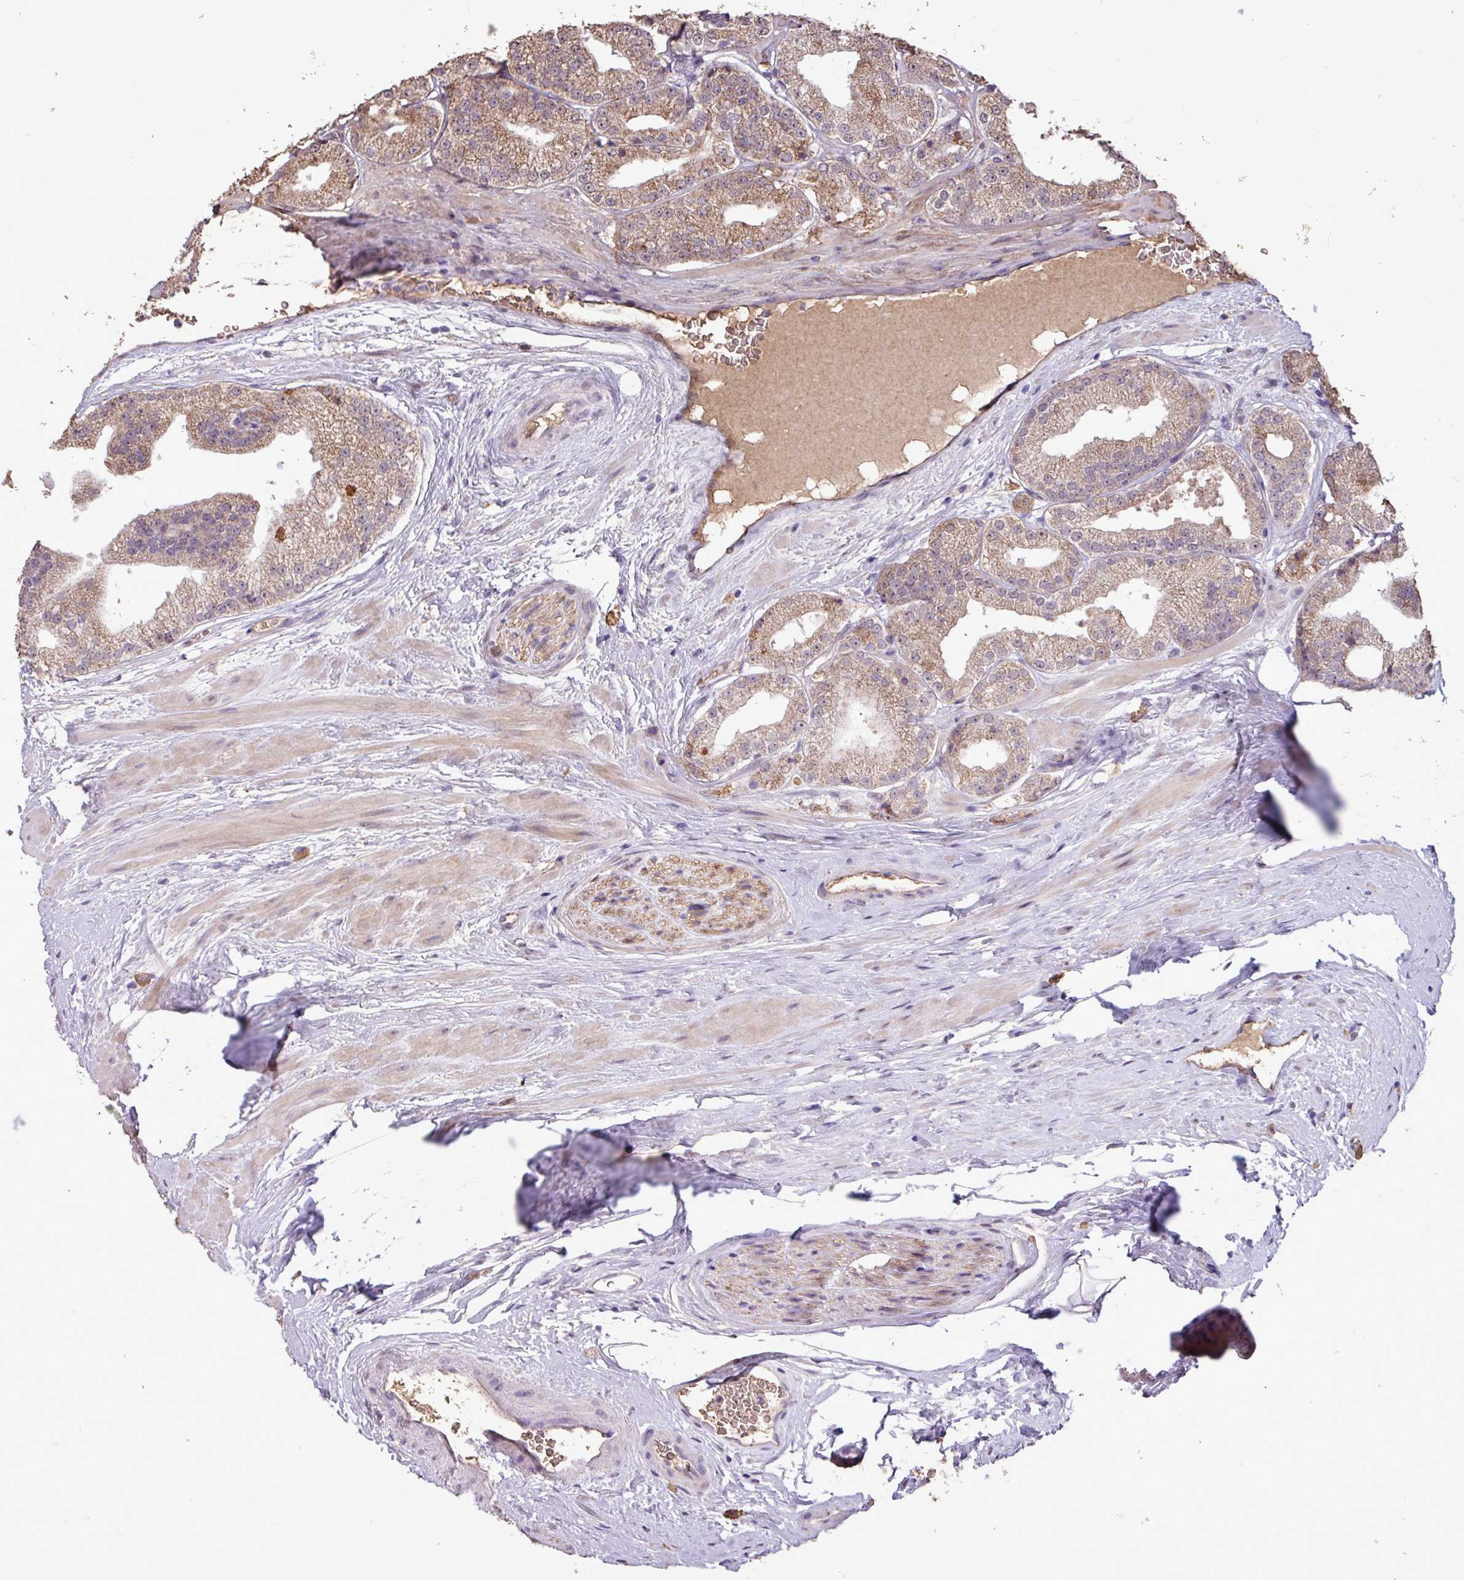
{"staining": {"intensity": "moderate", "quantity": "25%-75%", "location": "cytoplasmic/membranous"}, "tissue": "prostate cancer", "cell_type": "Tumor cells", "image_type": "cancer", "snomed": [{"axis": "morphology", "description": "Adenocarcinoma, High grade"}, {"axis": "topography", "description": "Prostate"}], "caption": "Moderate cytoplasmic/membranous staining is appreciated in about 25%-75% of tumor cells in prostate cancer.", "gene": "L3MBTL3", "patient": {"sex": "male", "age": 68}}